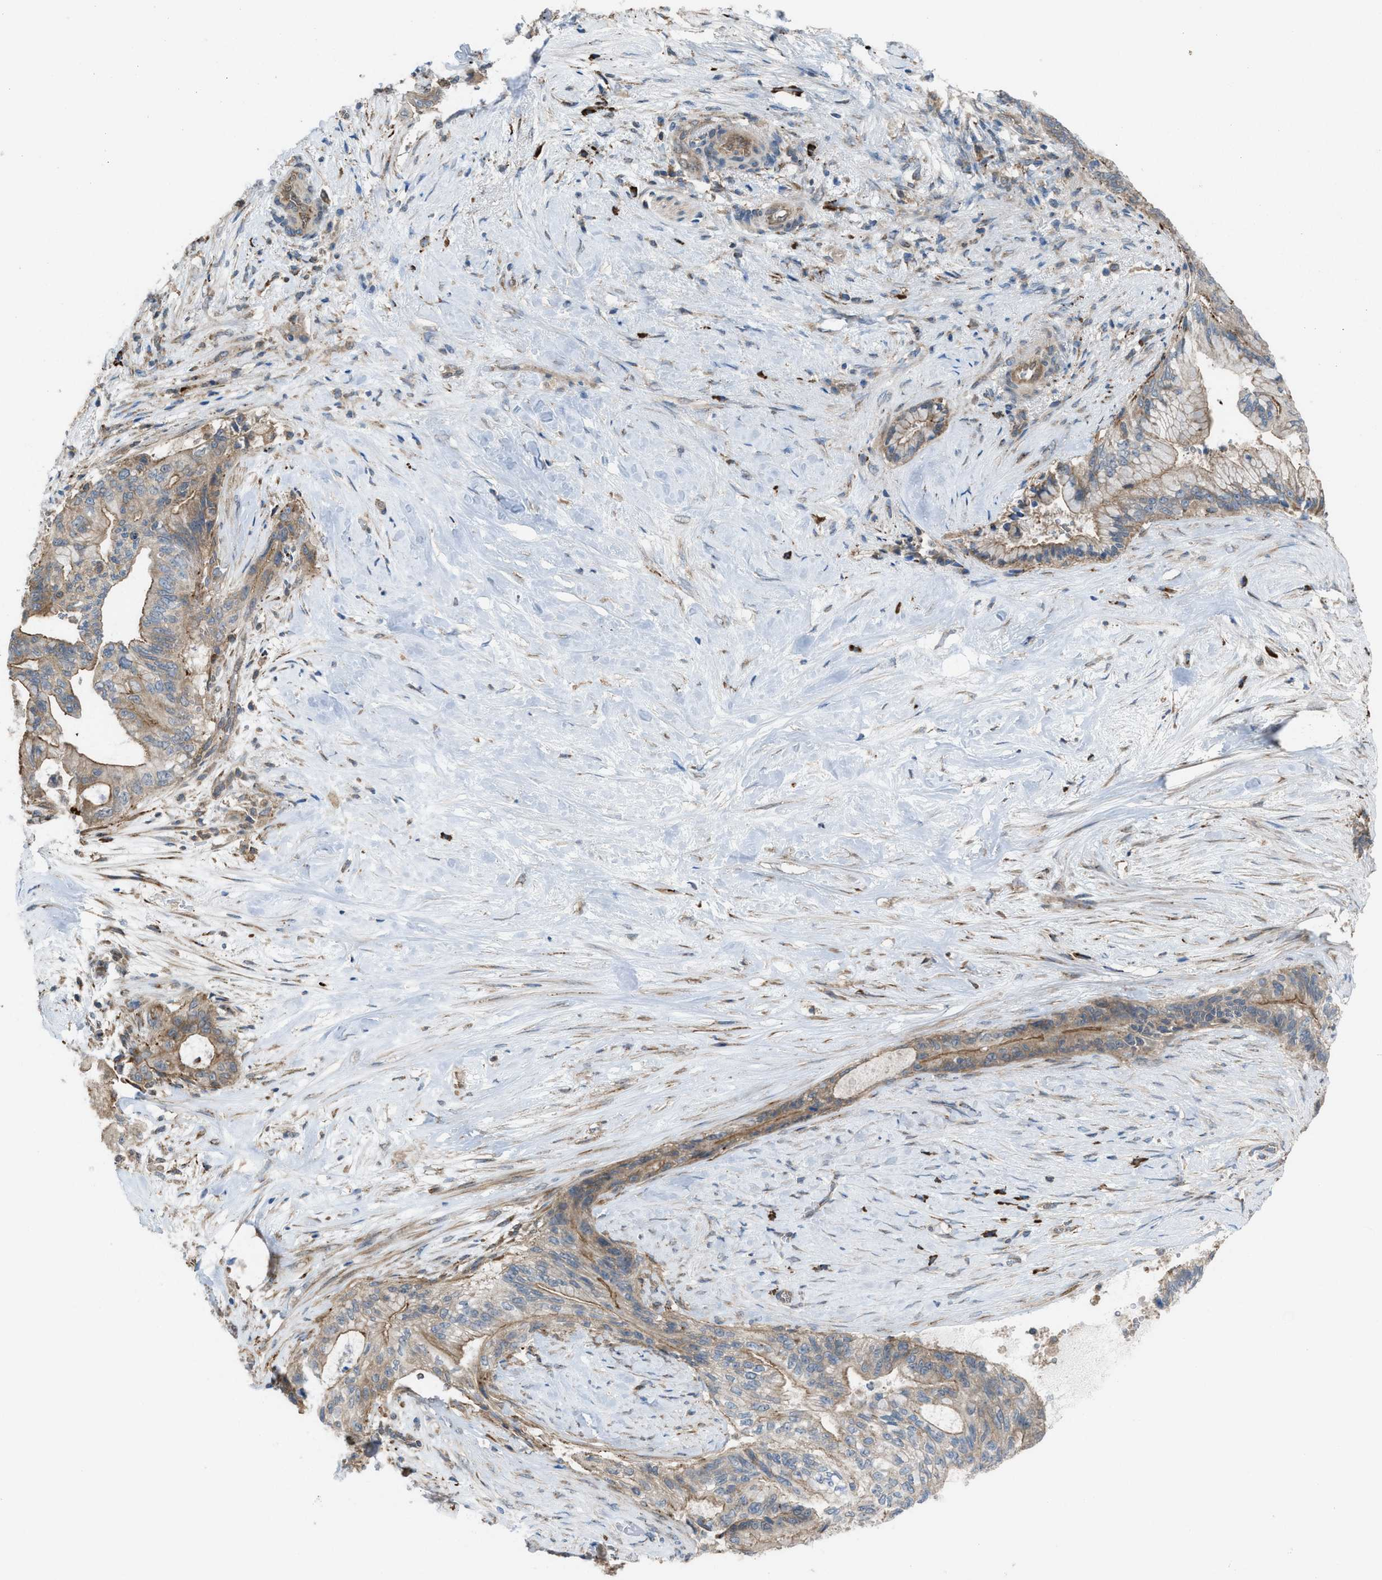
{"staining": {"intensity": "moderate", "quantity": "25%-75%", "location": "cytoplasmic/membranous"}, "tissue": "pancreatic cancer", "cell_type": "Tumor cells", "image_type": "cancer", "snomed": [{"axis": "morphology", "description": "Adenocarcinoma, NOS"}, {"axis": "topography", "description": "Pancreas"}], "caption": "Protein staining reveals moderate cytoplasmic/membranous staining in about 25%-75% of tumor cells in pancreatic cancer.", "gene": "PLAA", "patient": {"sex": "male", "age": 59}}